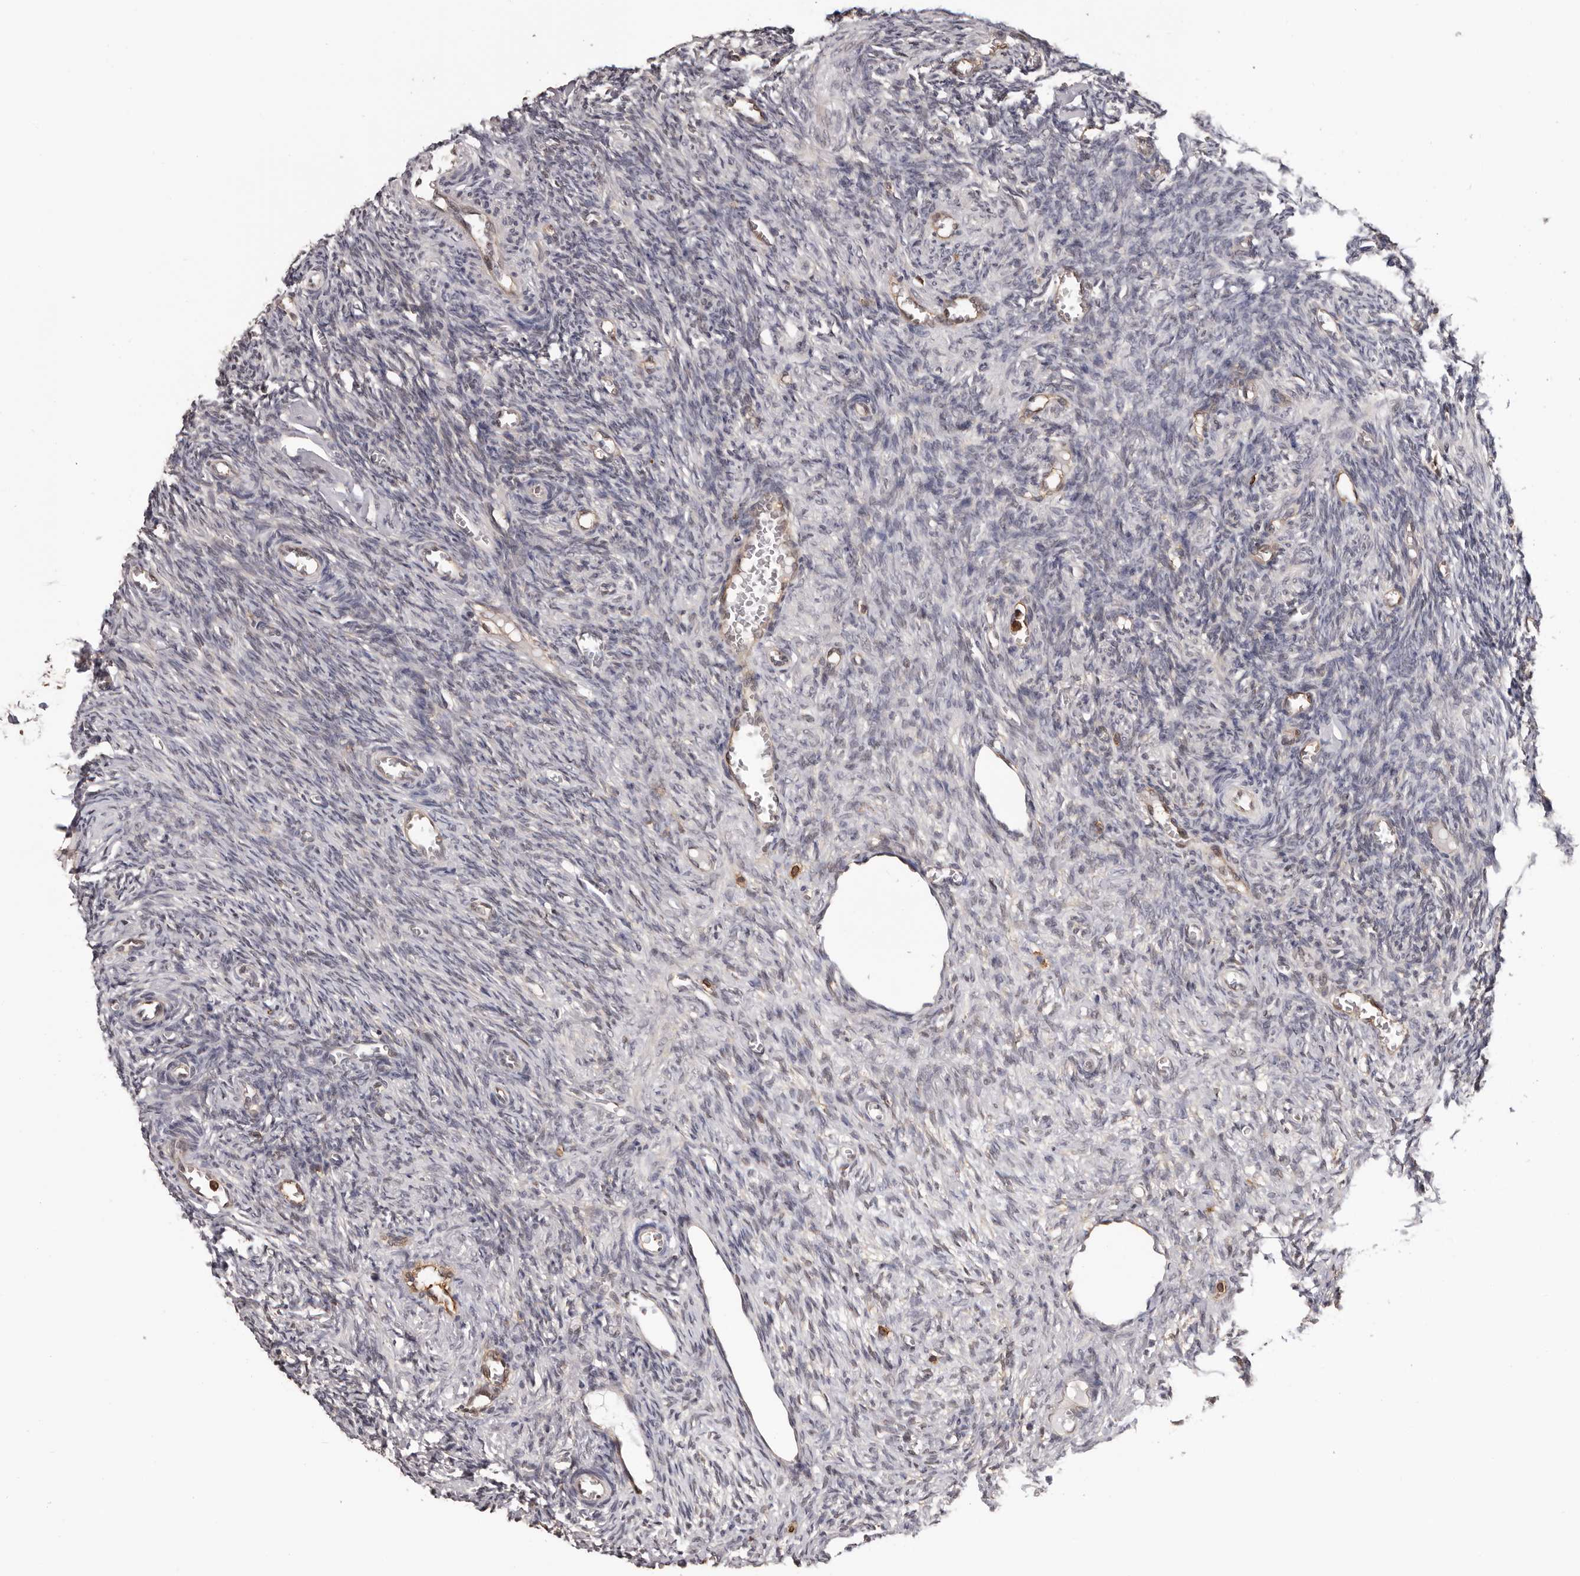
{"staining": {"intensity": "negative", "quantity": "none", "location": "none"}, "tissue": "ovary", "cell_type": "Ovarian stroma cells", "image_type": "normal", "snomed": [{"axis": "morphology", "description": "Normal tissue, NOS"}, {"axis": "topography", "description": "Ovary"}], "caption": "The immunohistochemistry (IHC) image has no significant positivity in ovarian stroma cells of ovary.", "gene": "PRR12", "patient": {"sex": "female", "age": 27}}